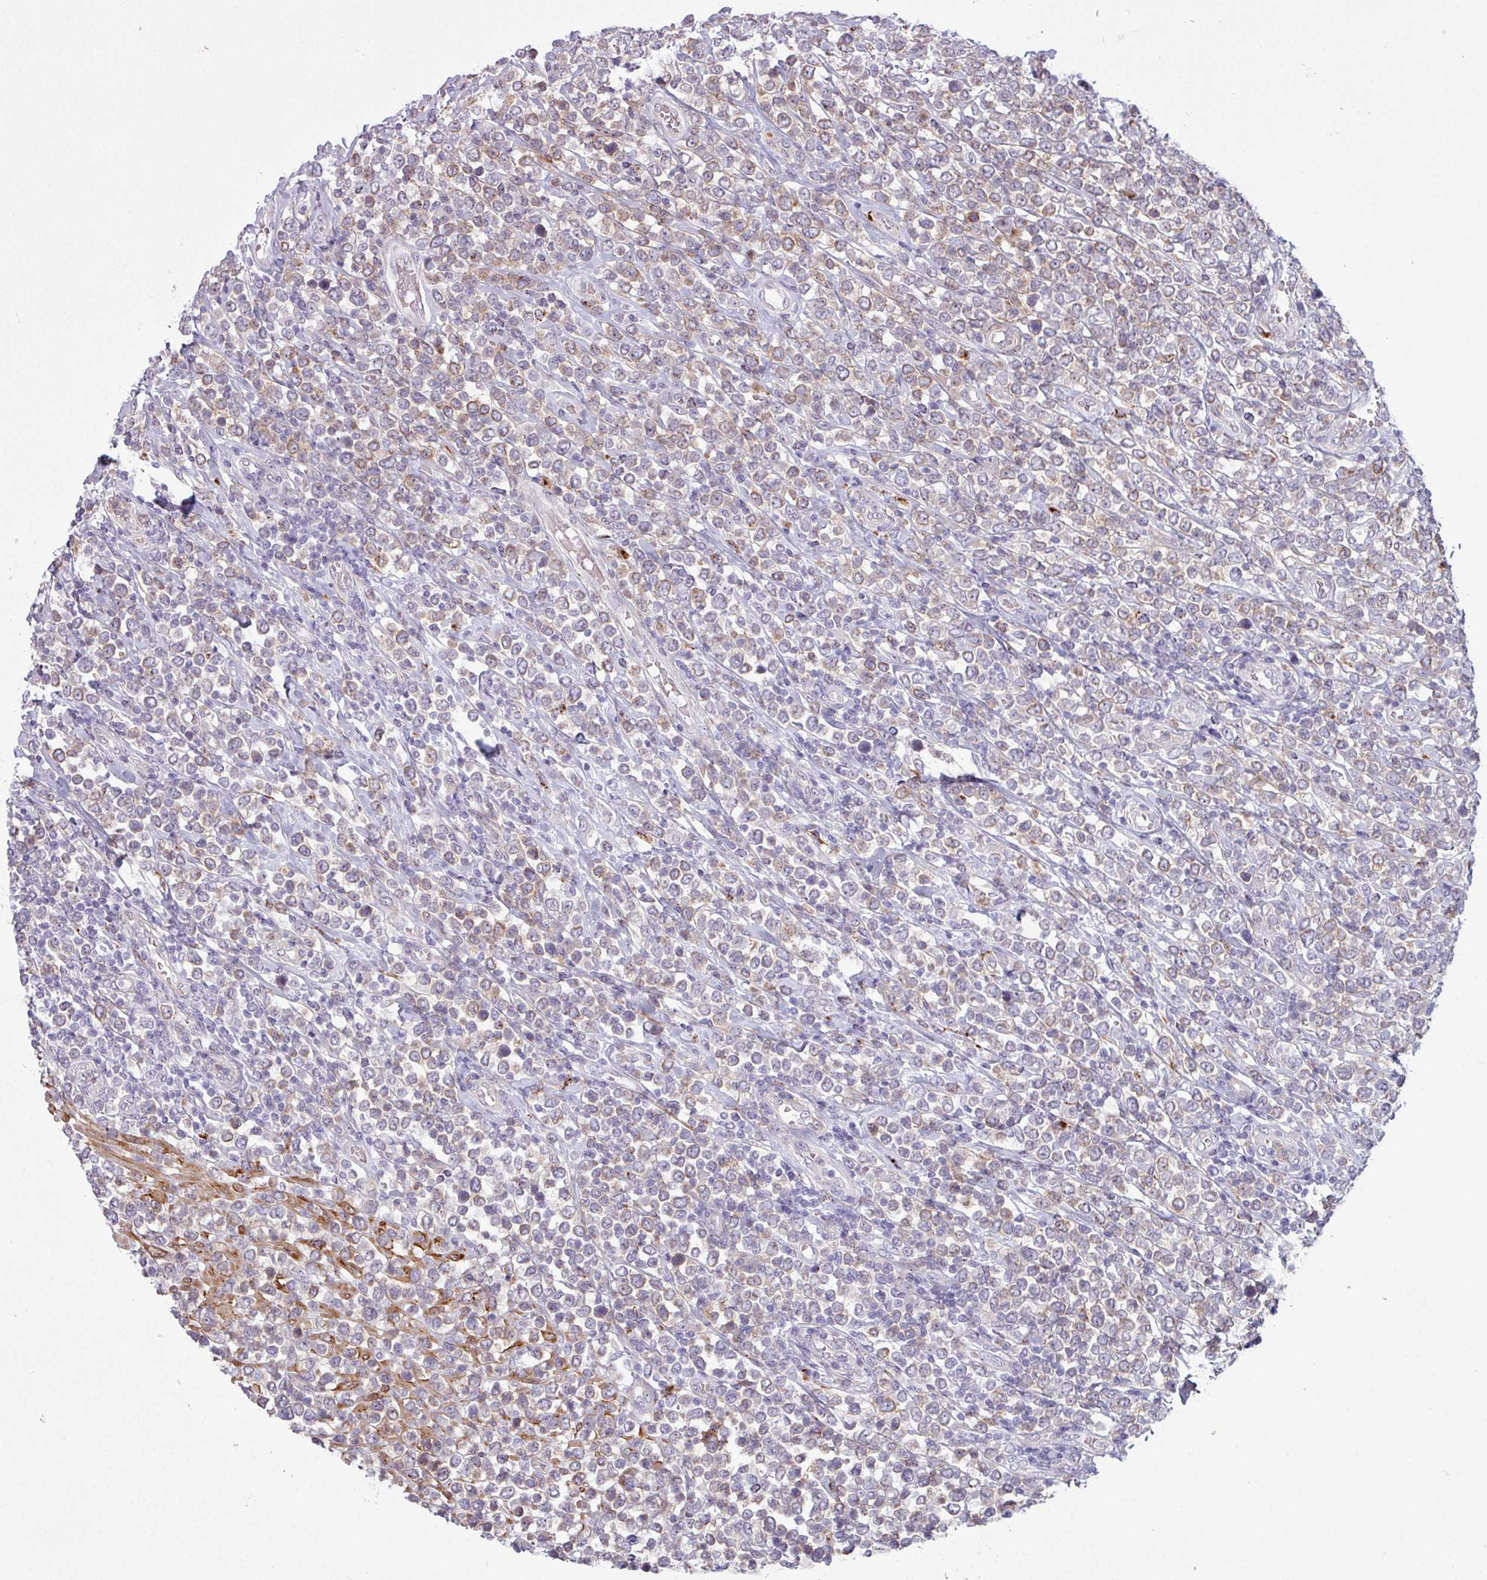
{"staining": {"intensity": "weak", "quantity": "25%-75%", "location": "cytoplasmic/membranous"}, "tissue": "lymphoma", "cell_type": "Tumor cells", "image_type": "cancer", "snomed": [{"axis": "morphology", "description": "Malignant lymphoma, non-Hodgkin's type, High grade"}, {"axis": "topography", "description": "Soft tissue"}], "caption": "Immunohistochemical staining of high-grade malignant lymphoma, non-Hodgkin's type displays low levels of weak cytoplasmic/membranous expression in approximately 25%-75% of tumor cells.", "gene": "MAP7D2", "patient": {"sex": "female", "age": 56}}